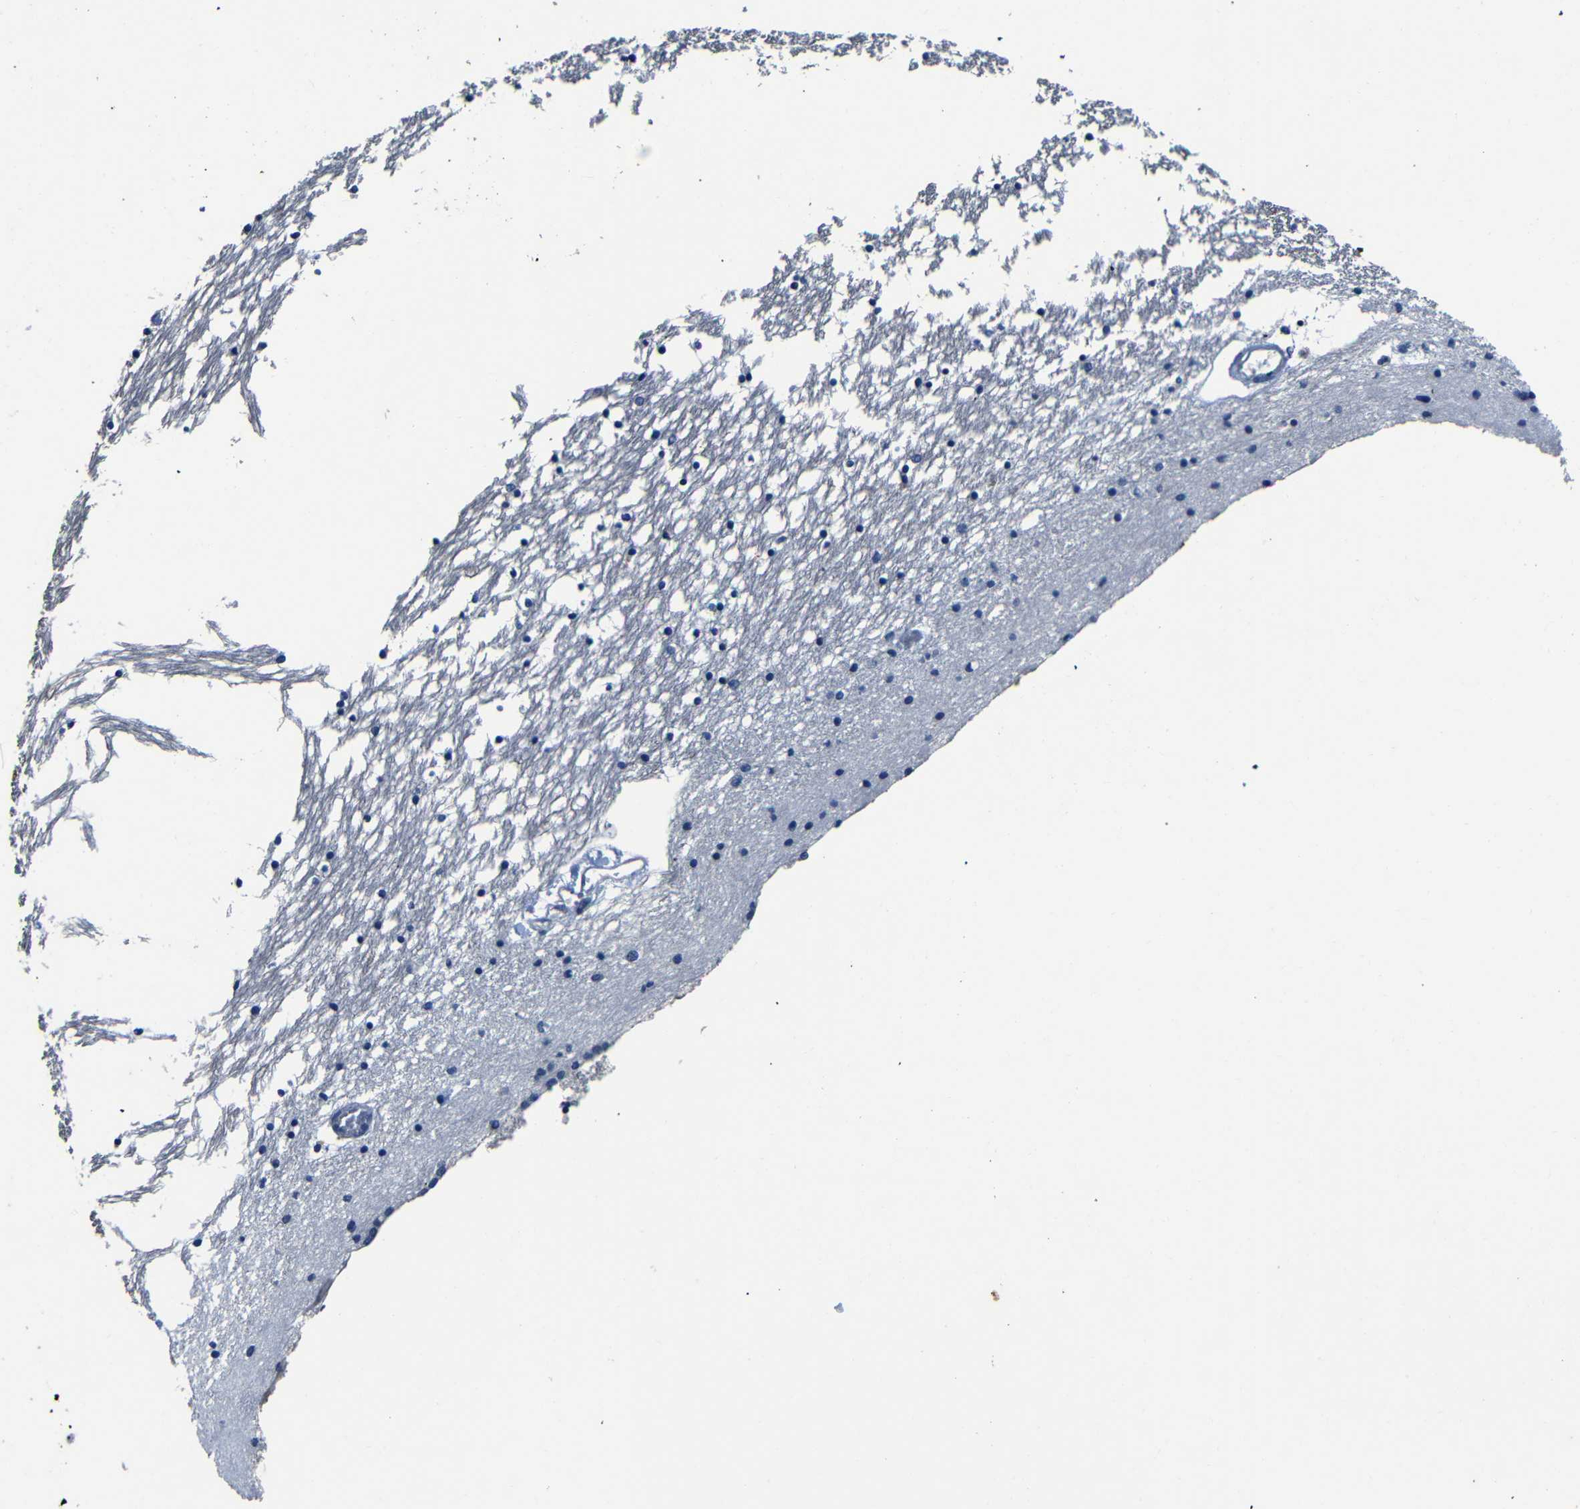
{"staining": {"intensity": "negative", "quantity": "none", "location": "none"}, "tissue": "caudate", "cell_type": "Glial cells", "image_type": "normal", "snomed": [{"axis": "morphology", "description": "Normal tissue, NOS"}, {"axis": "topography", "description": "Lateral ventricle wall"}], "caption": "Glial cells show no significant staining in normal caudate. The staining was performed using DAB (3,3'-diaminobenzidine) to visualize the protein expression in brown, while the nuclei were stained in blue with hematoxylin (Magnification: 20x).", "gene": "NCMAP", "patient": {"sex": "male", "age": 45}}